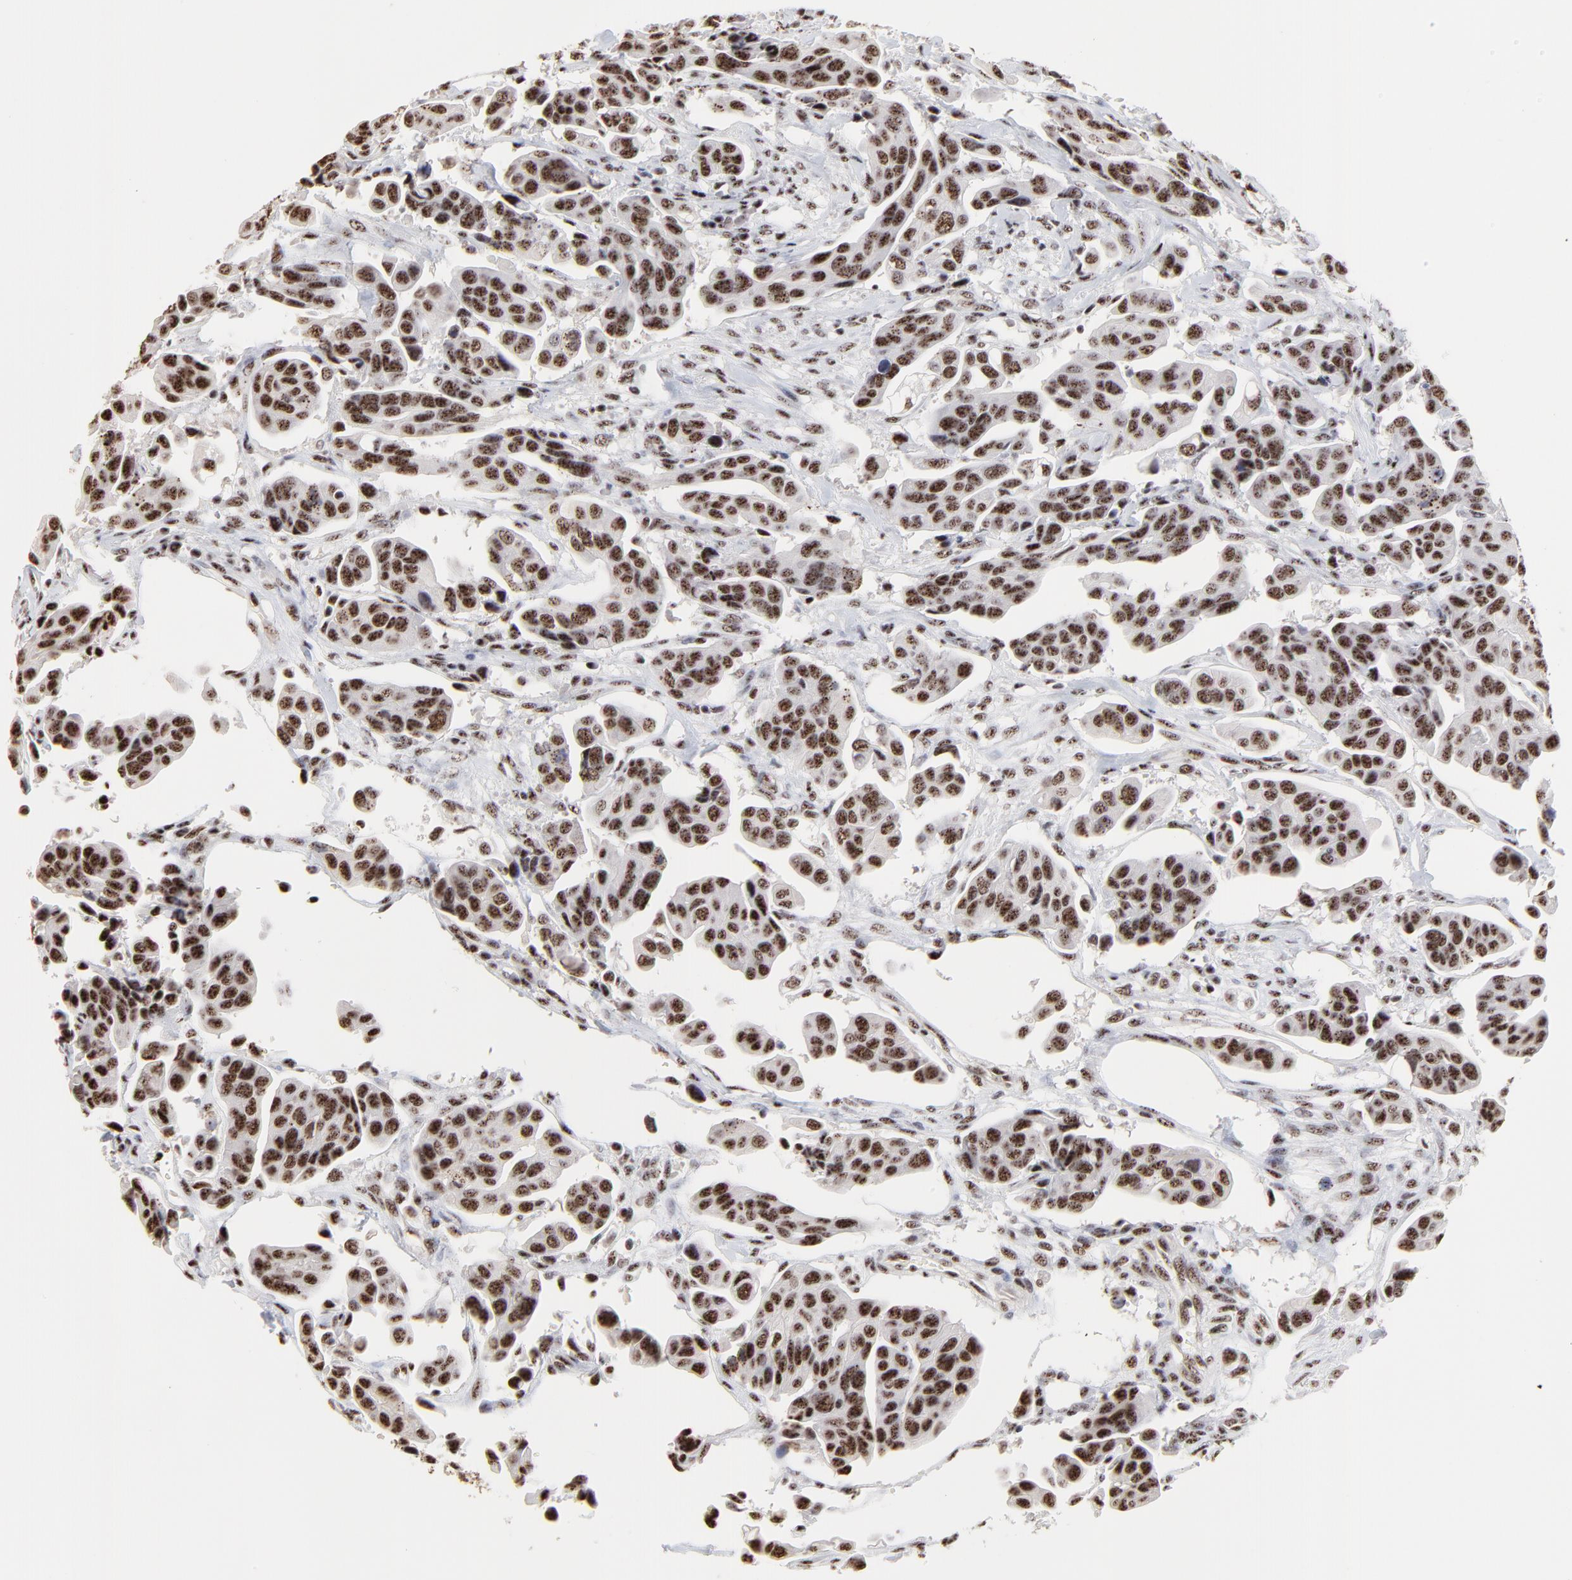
{"staining": {"intensity": "weak", "quantity": ">75%", "location": "nuclear"}, "tissue": "urothelial cancer", "cell_type": "Tumor cells", "image_type": "cancer", "snomed": [{"axis": "morphology", "description": "Adenocarcinoma, NOS"}, {"axis": "topography", "description": "Urinary bladder"}], "caption": "Human urothelial cancer stained for a protein (brown) reveals weak nuclear positive expression in approximately >75% of tumor cells.", "gene": "MBD4", "patient": {"sex": "male", "age": 61}}